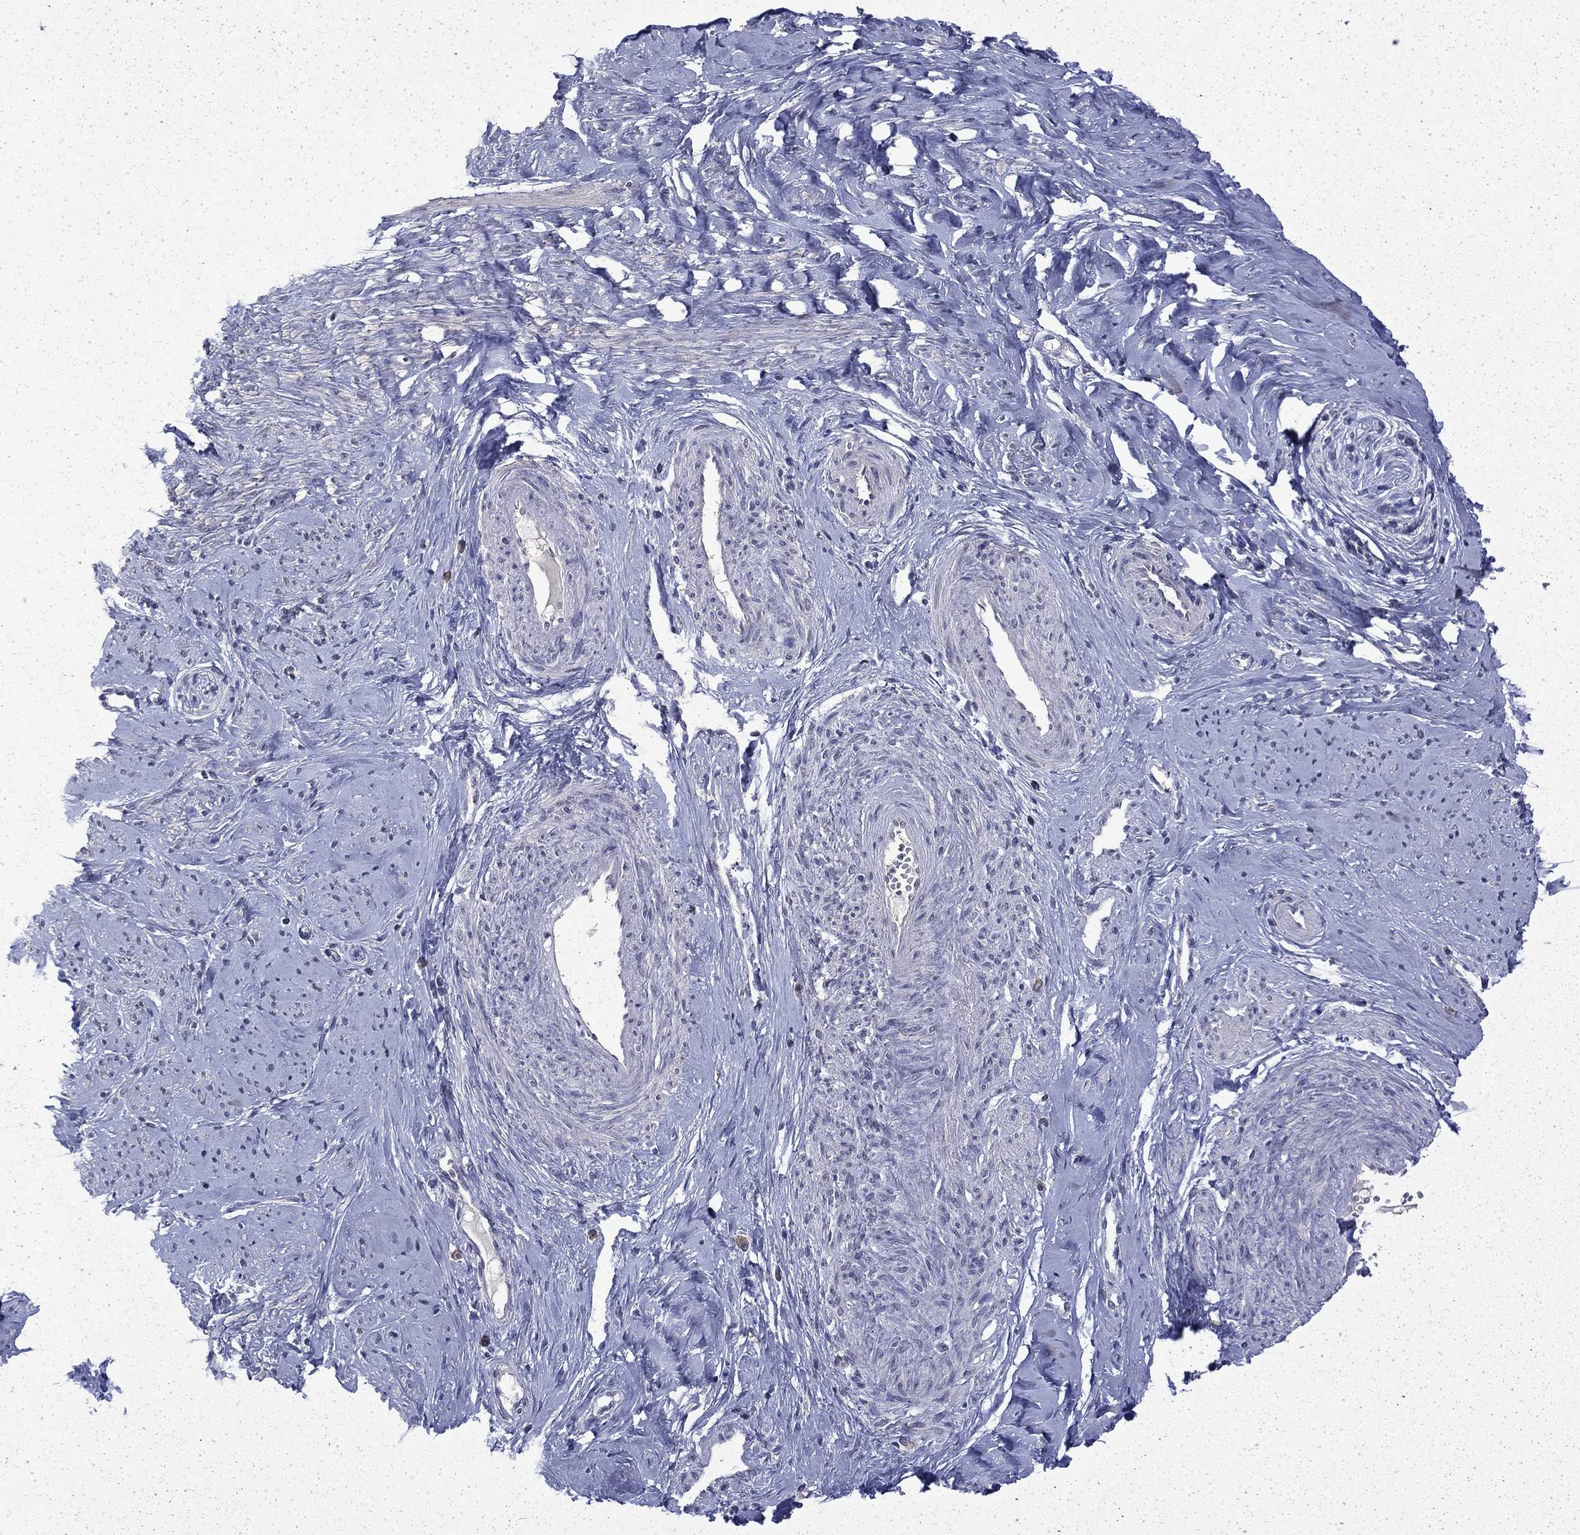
{"staining": {"intensity": "negative", "quantity": "none", "location": "none"}, "tissue": "smooth muscle", "cell_type": "Smooth muscle cells", "image_type": "normal", "snomed": [{"axis": "morphology", "description": "Normal tissue, NOS"}, {"axis": "topography", "description": "Smooth muscle"}], "caption": "The photomicrograph displays no staining of smooth muscle cells in benign smooth muscle.", "gene": "CHAT", "patient": {"sex": "female", "age": 48}}